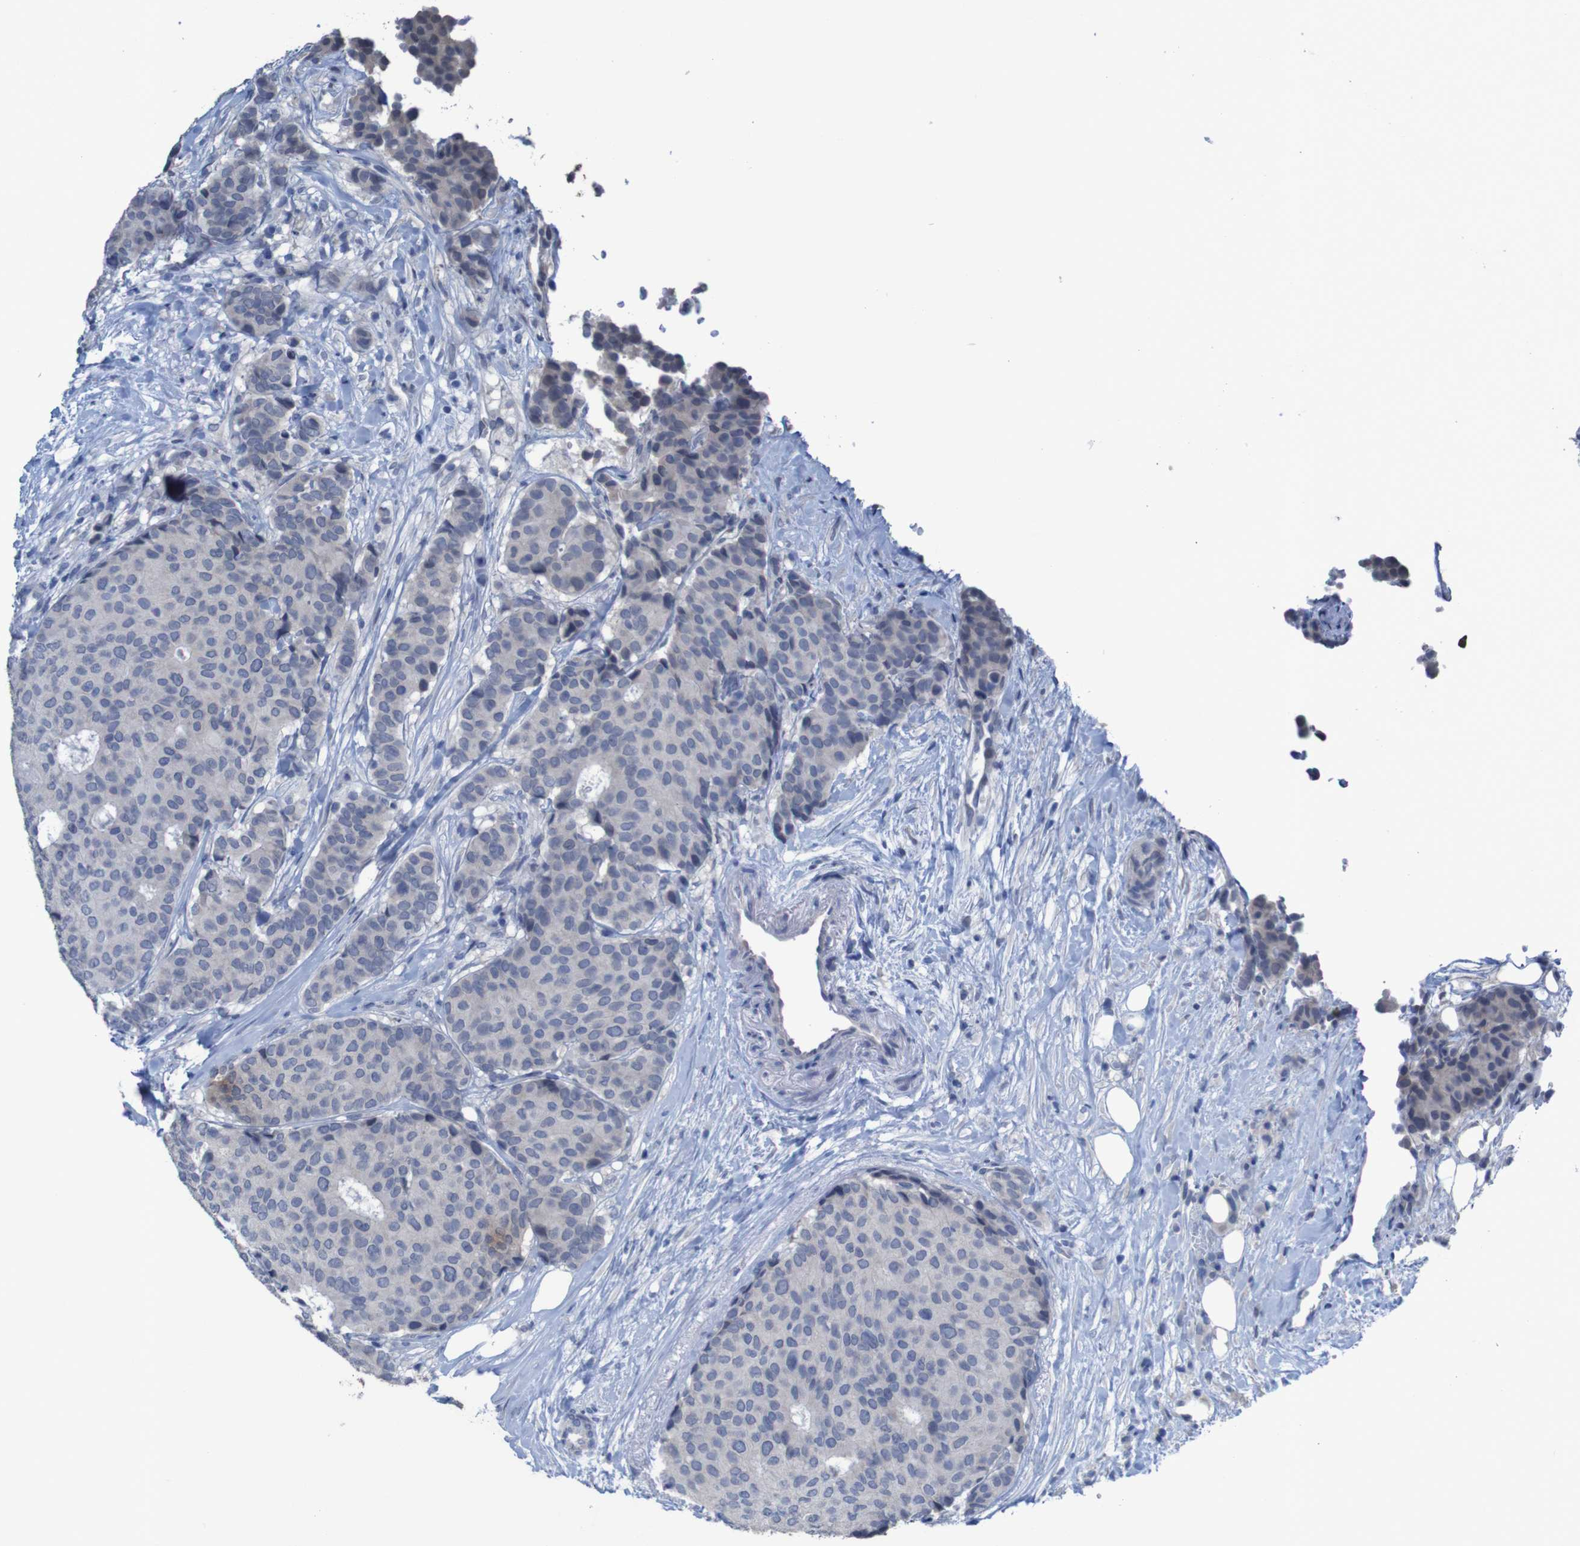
{"staining": {"intensity": "negative", "quantity": "none", "location": "none"}, "tissue": "breast cancer", "cell_type": "Tumor cells", "image_type": "cancer", "snomed": [{"axis": "morphology", "description": "Duct carcinoma"}, {"axis": "topography", "description": "Breast"}], "caption": "The micrograph reveals no significant expression in tumor cells of breast cancer (infiltrating ductal carcinoma).", "gene": "CLDN18", "patient": {"sex": "female", "age": 75}}